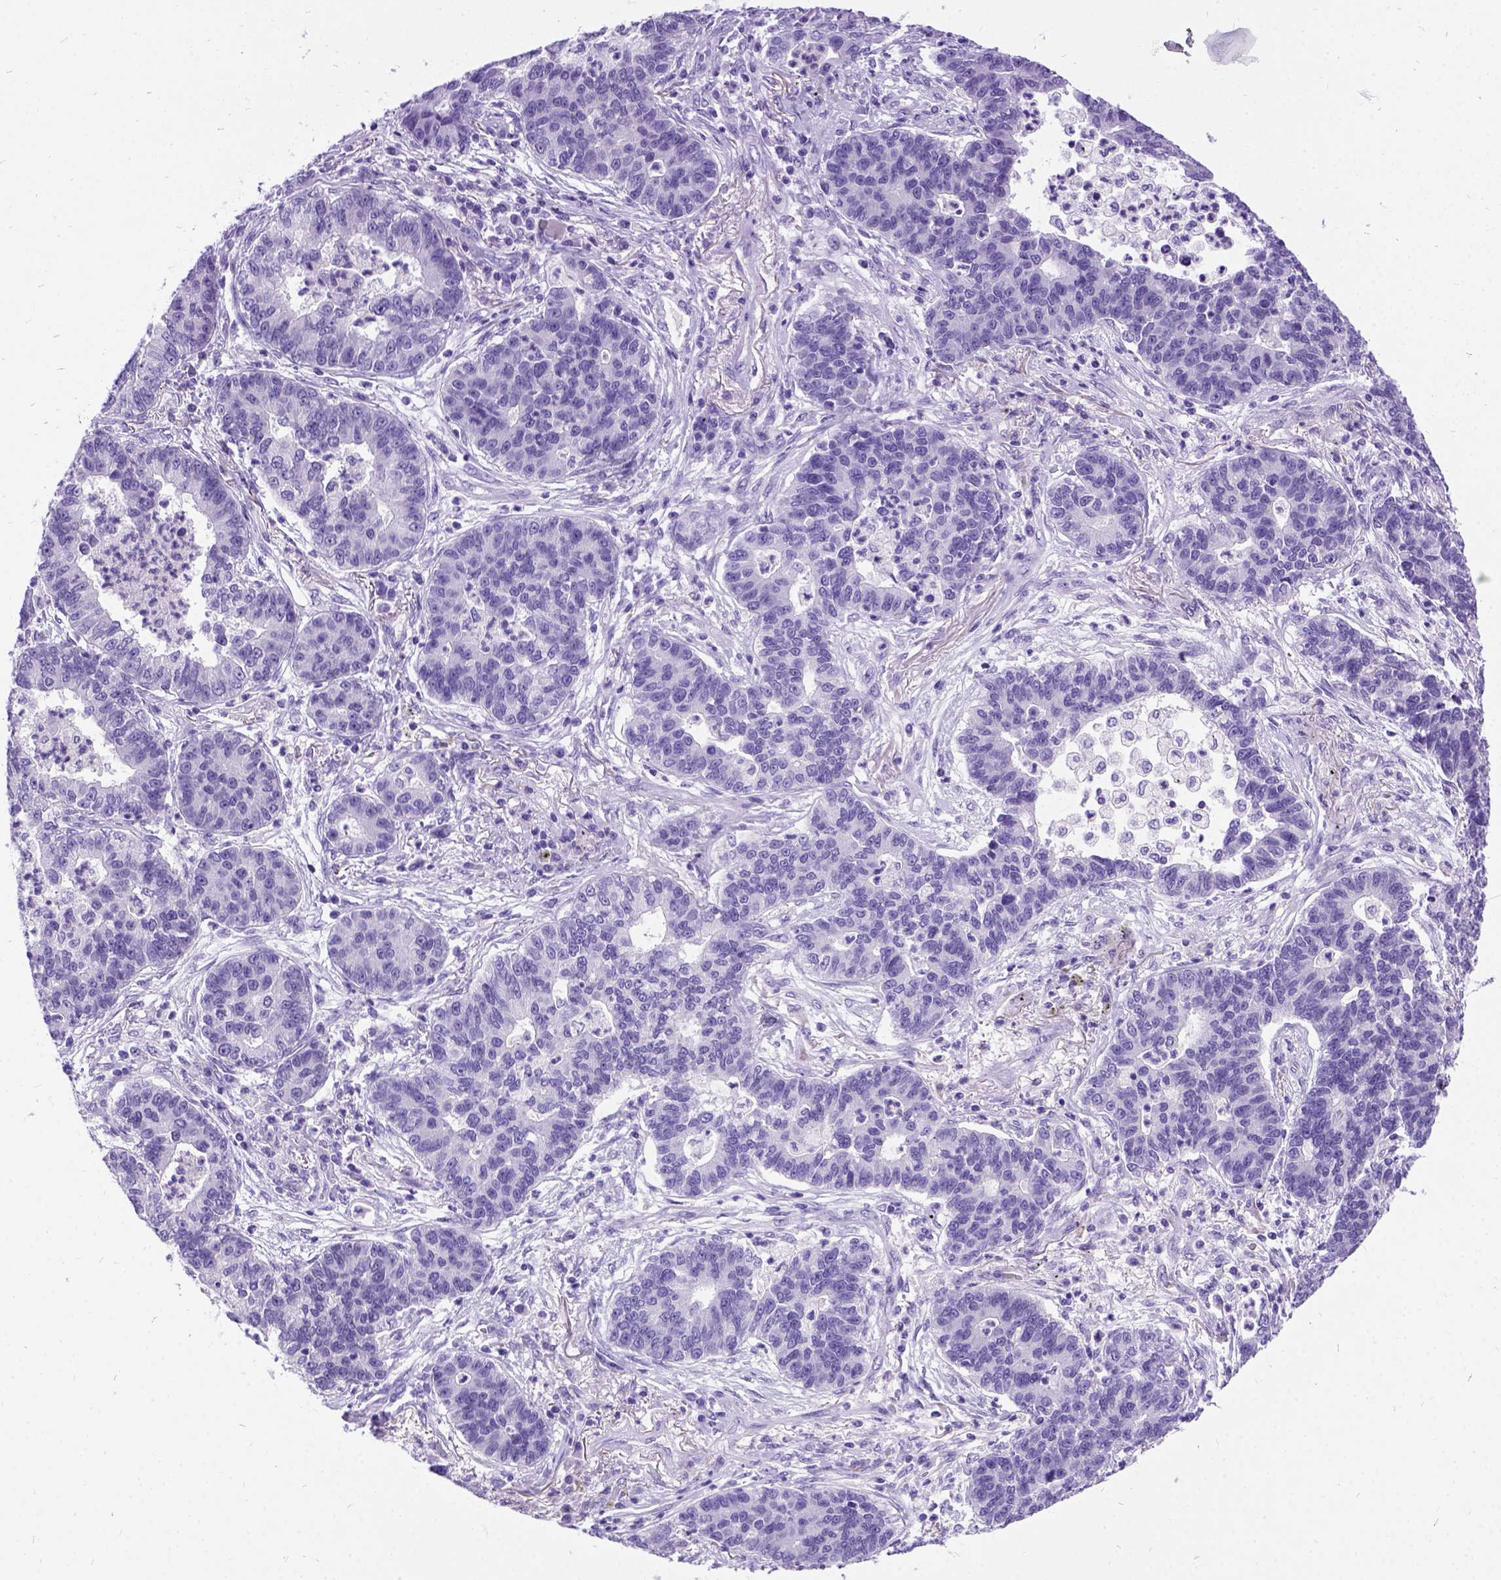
{"staining": {"intensity": "negative", "quantity": "none", "location": "none"}, "tissue": "lung cancer", "cell_type": "Tumor cells", "image_type": "cancer", "snomed": [{"axis": "morphology", "description": "Adenocarcinoma, NOS"}, {"axis": "topography", "description": "Lung"}], "caption": "IHC micrograph of neoplastic tissue: lung cancer (adenocarcinoma) stained with DAB reveals no significant protein expression in tumor cells.", "gene": "PRG2", "patient": {"sex": "female", "age": 57}}